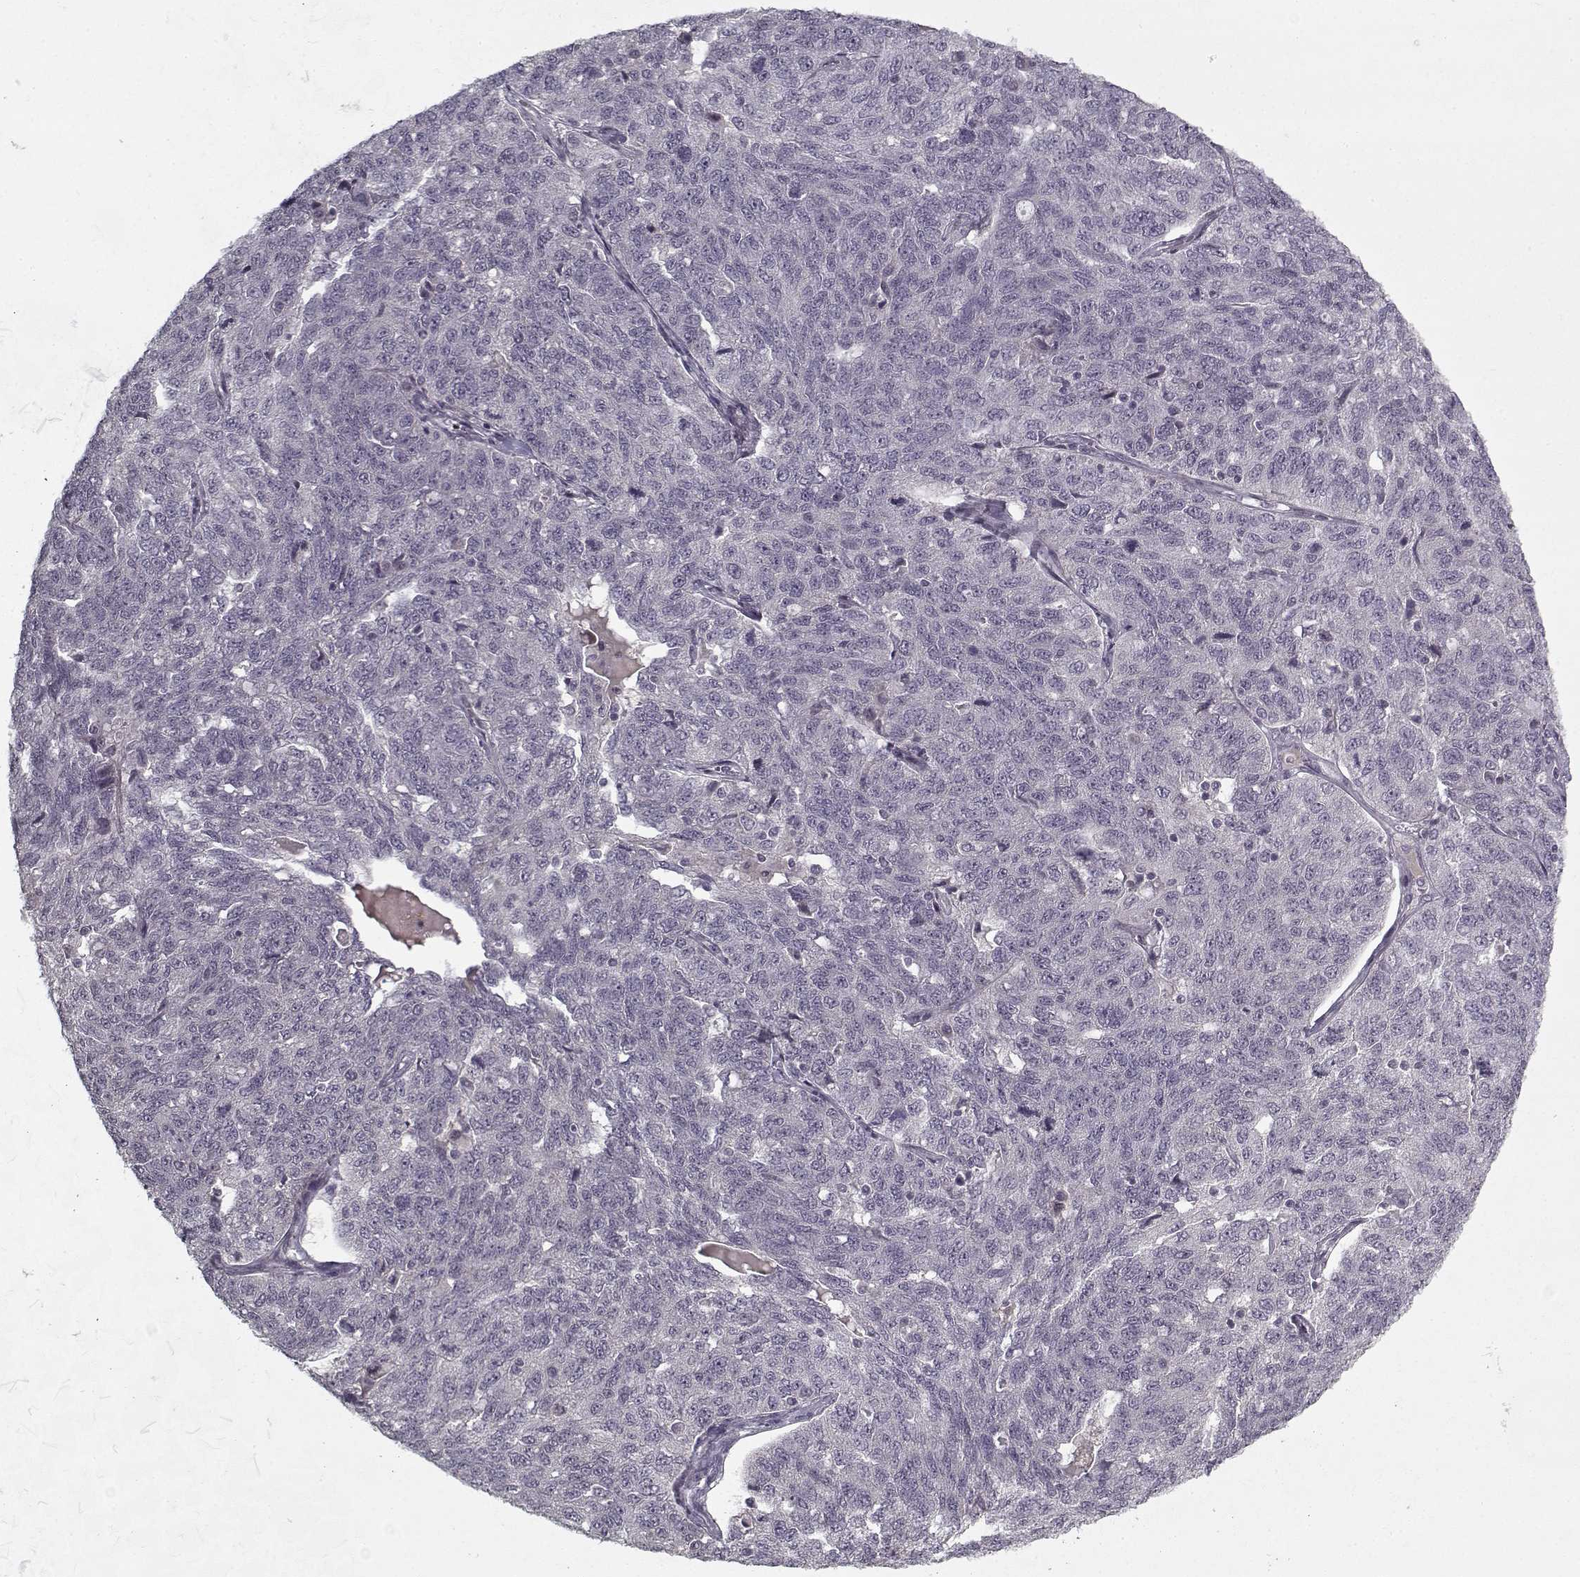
{"staining": {"intensity": "negative", "quantity": "none", "location": "none"}, "tissue": "ovarian cancer", "cell_type": "Tumor cells", "image_type": "cancer", "snomed": [{"axis": "morphology", "description": "Cystadenocarcinoma, serous, NOS"}, {"axis": "topography", "description": "Ovary"}], "caption": "High power microscopy micrograph of an immunohistochemistry (IHC) photomicrograph of ovarian serous cystadenocarcinoma, revealing no significant positivity in tumor cells.", "gene": "LAMA2", "patient": {"sex": "female", "age": 71}}